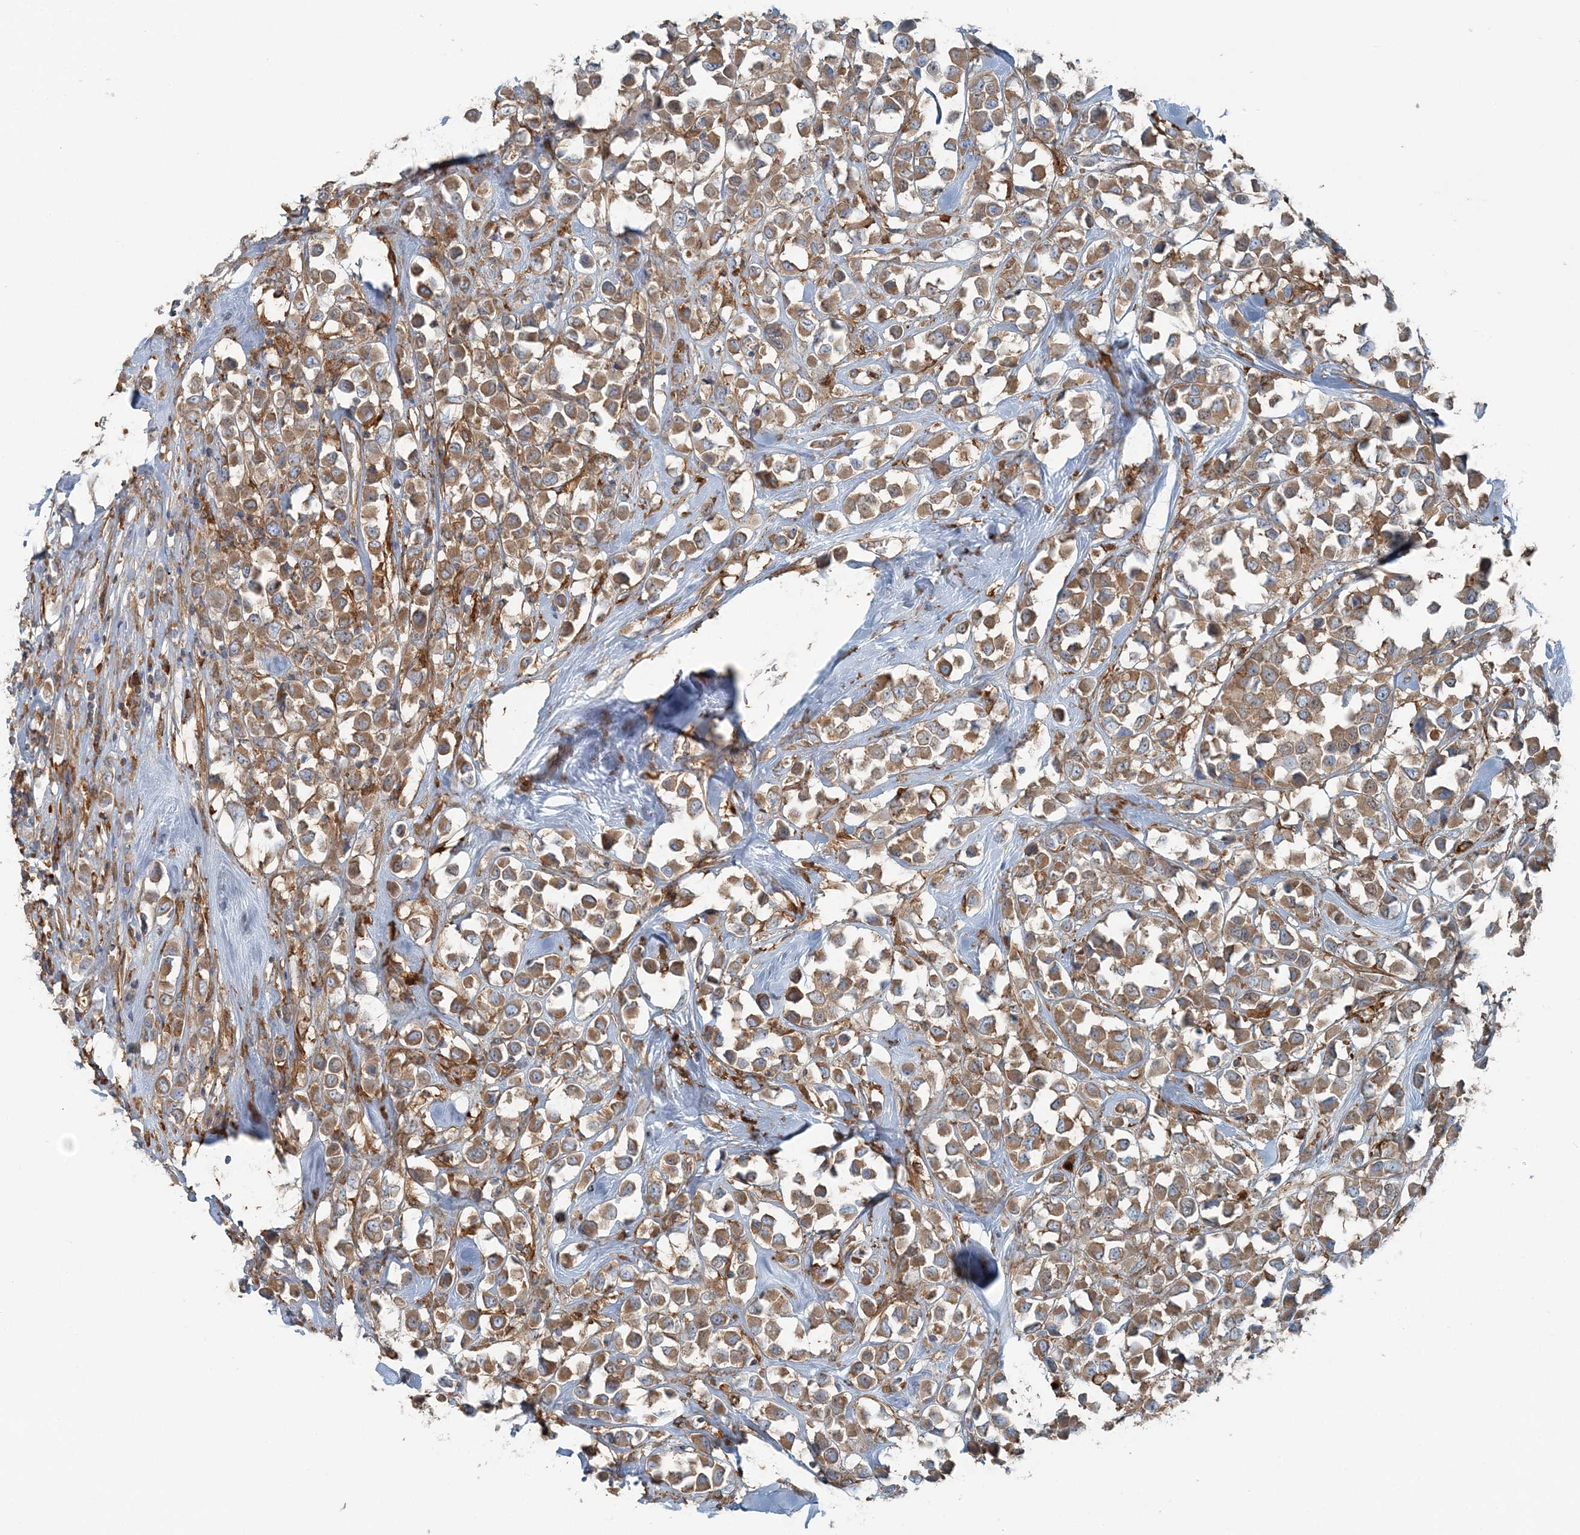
{"staining": {"intensity": "moderate", "quantity": ">75%", "location": "cytoplasmic/membranous"}, "tissue": "breast cancer", "cell_type": "Tumor cells", "image_type": "cancer", "snomed": [{"axis": "morphology", "description": "Duct carcinoma"}, {"axis": "topography", "description": "Breast"}], "caption": "An image of human breast cancer (invasive ductal carcinoma) stained for a protein displays moderate cytoplasmic/membranous brown staining in tumor cells.", "gene": "SNX2", "patient": {"sex": "female", "age": 61}}